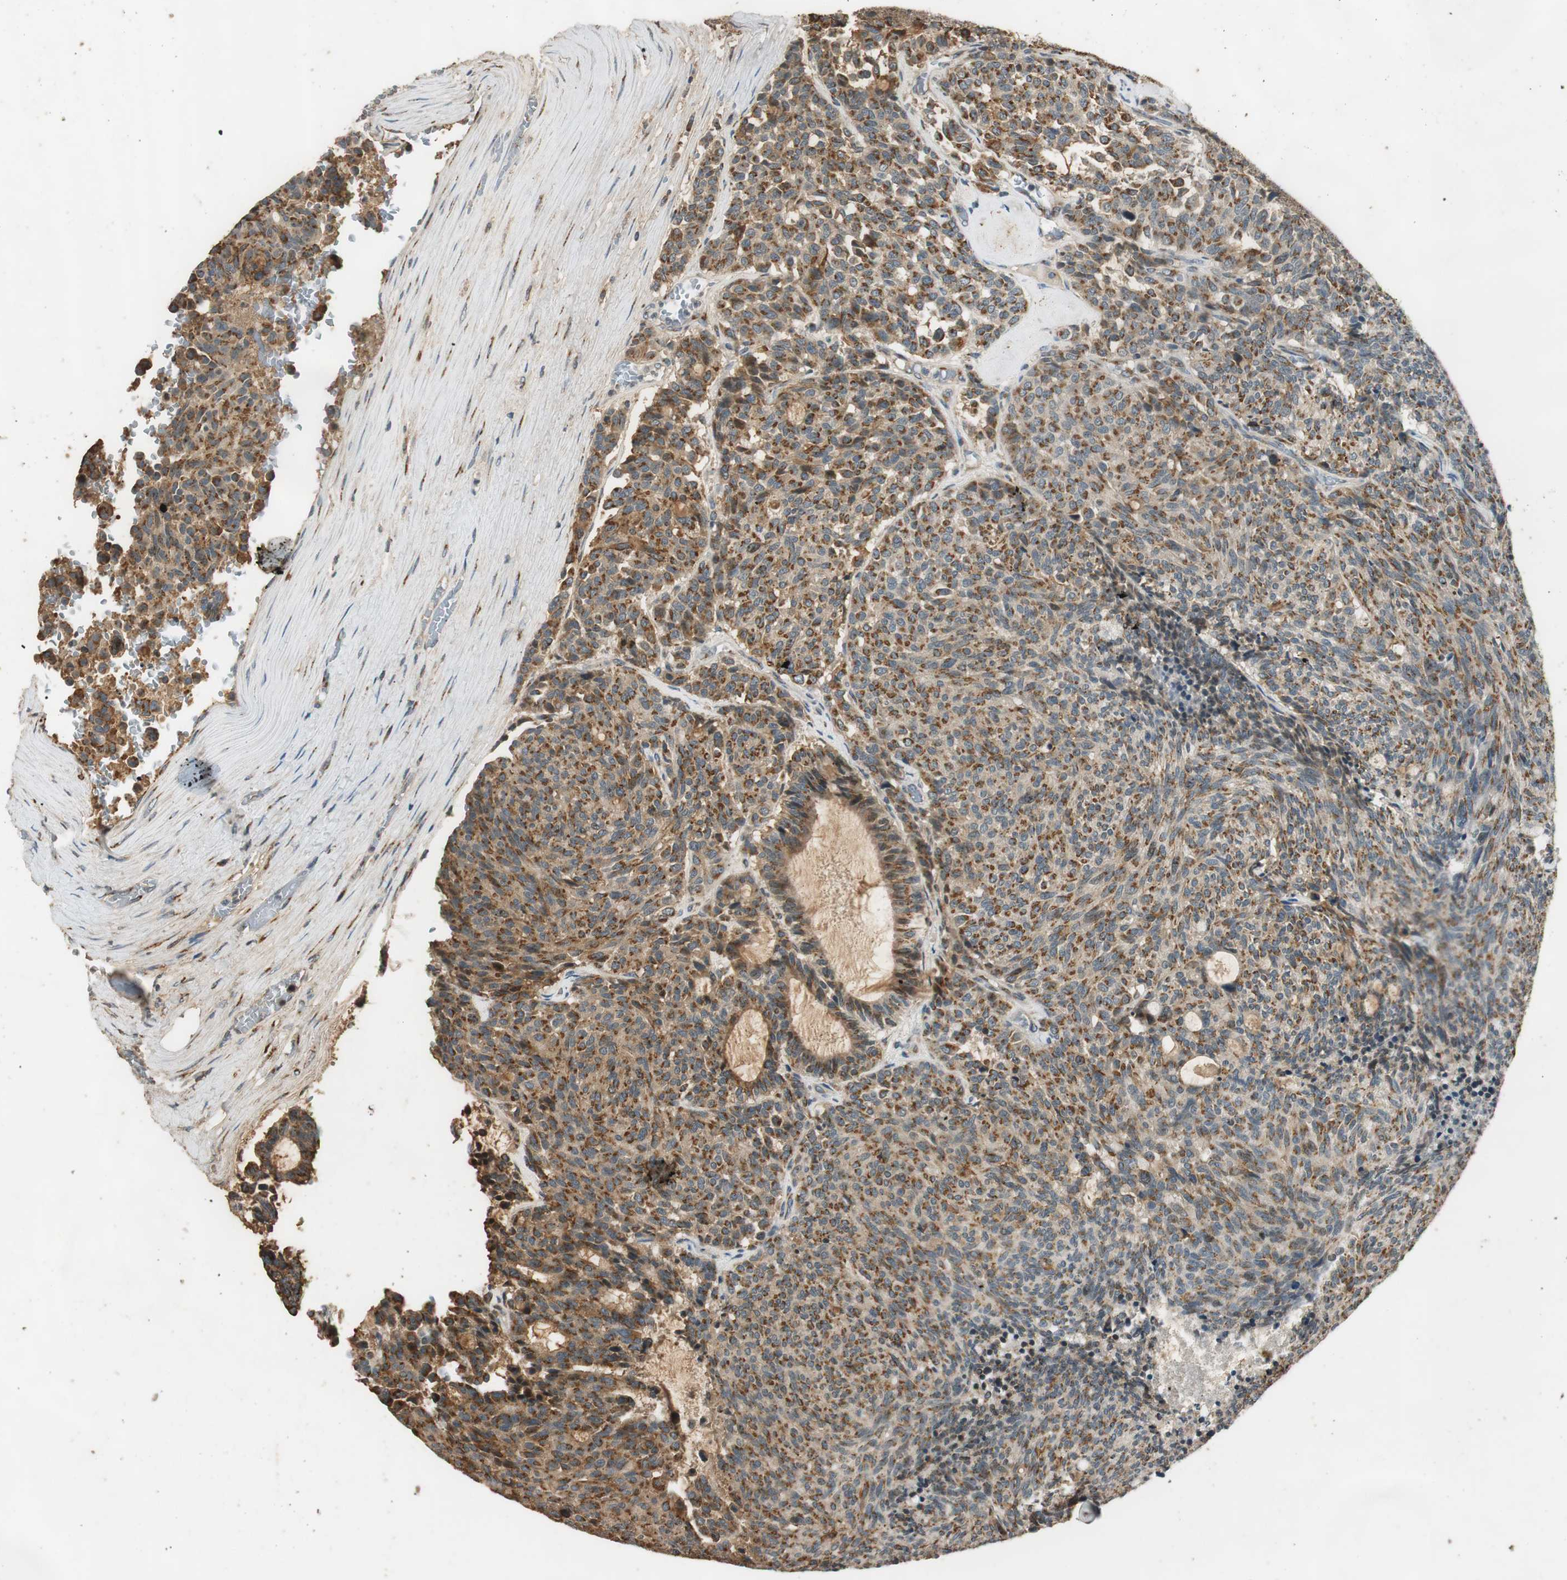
{"staining": {"intensity": "weak", "quantity": "25%-75%", "location": "cytoplasmic/membranous"}, "tissue": "carcinoid", "cell_type": "Tumor cells", "image_type": "cancer", "snomed": [{"axis": "morphology", "description": "Carcinoid, malignant, NOS"}, {"axis": "topography", "description": "Pancreas"}], "caption": "Protein analysis of malignant carcinoid tissue exhibits weak cytoplasmic/membranous staining in approximately 25%-75% of tumor cells. Using DAB (3,3'-diaminobenzidine) (brown) and hematoxylin (blue) stains, captured at high magnification using brightfield microscopy.", "gene": "NEO1", "patient": {"sex": "female", "age": 54}}